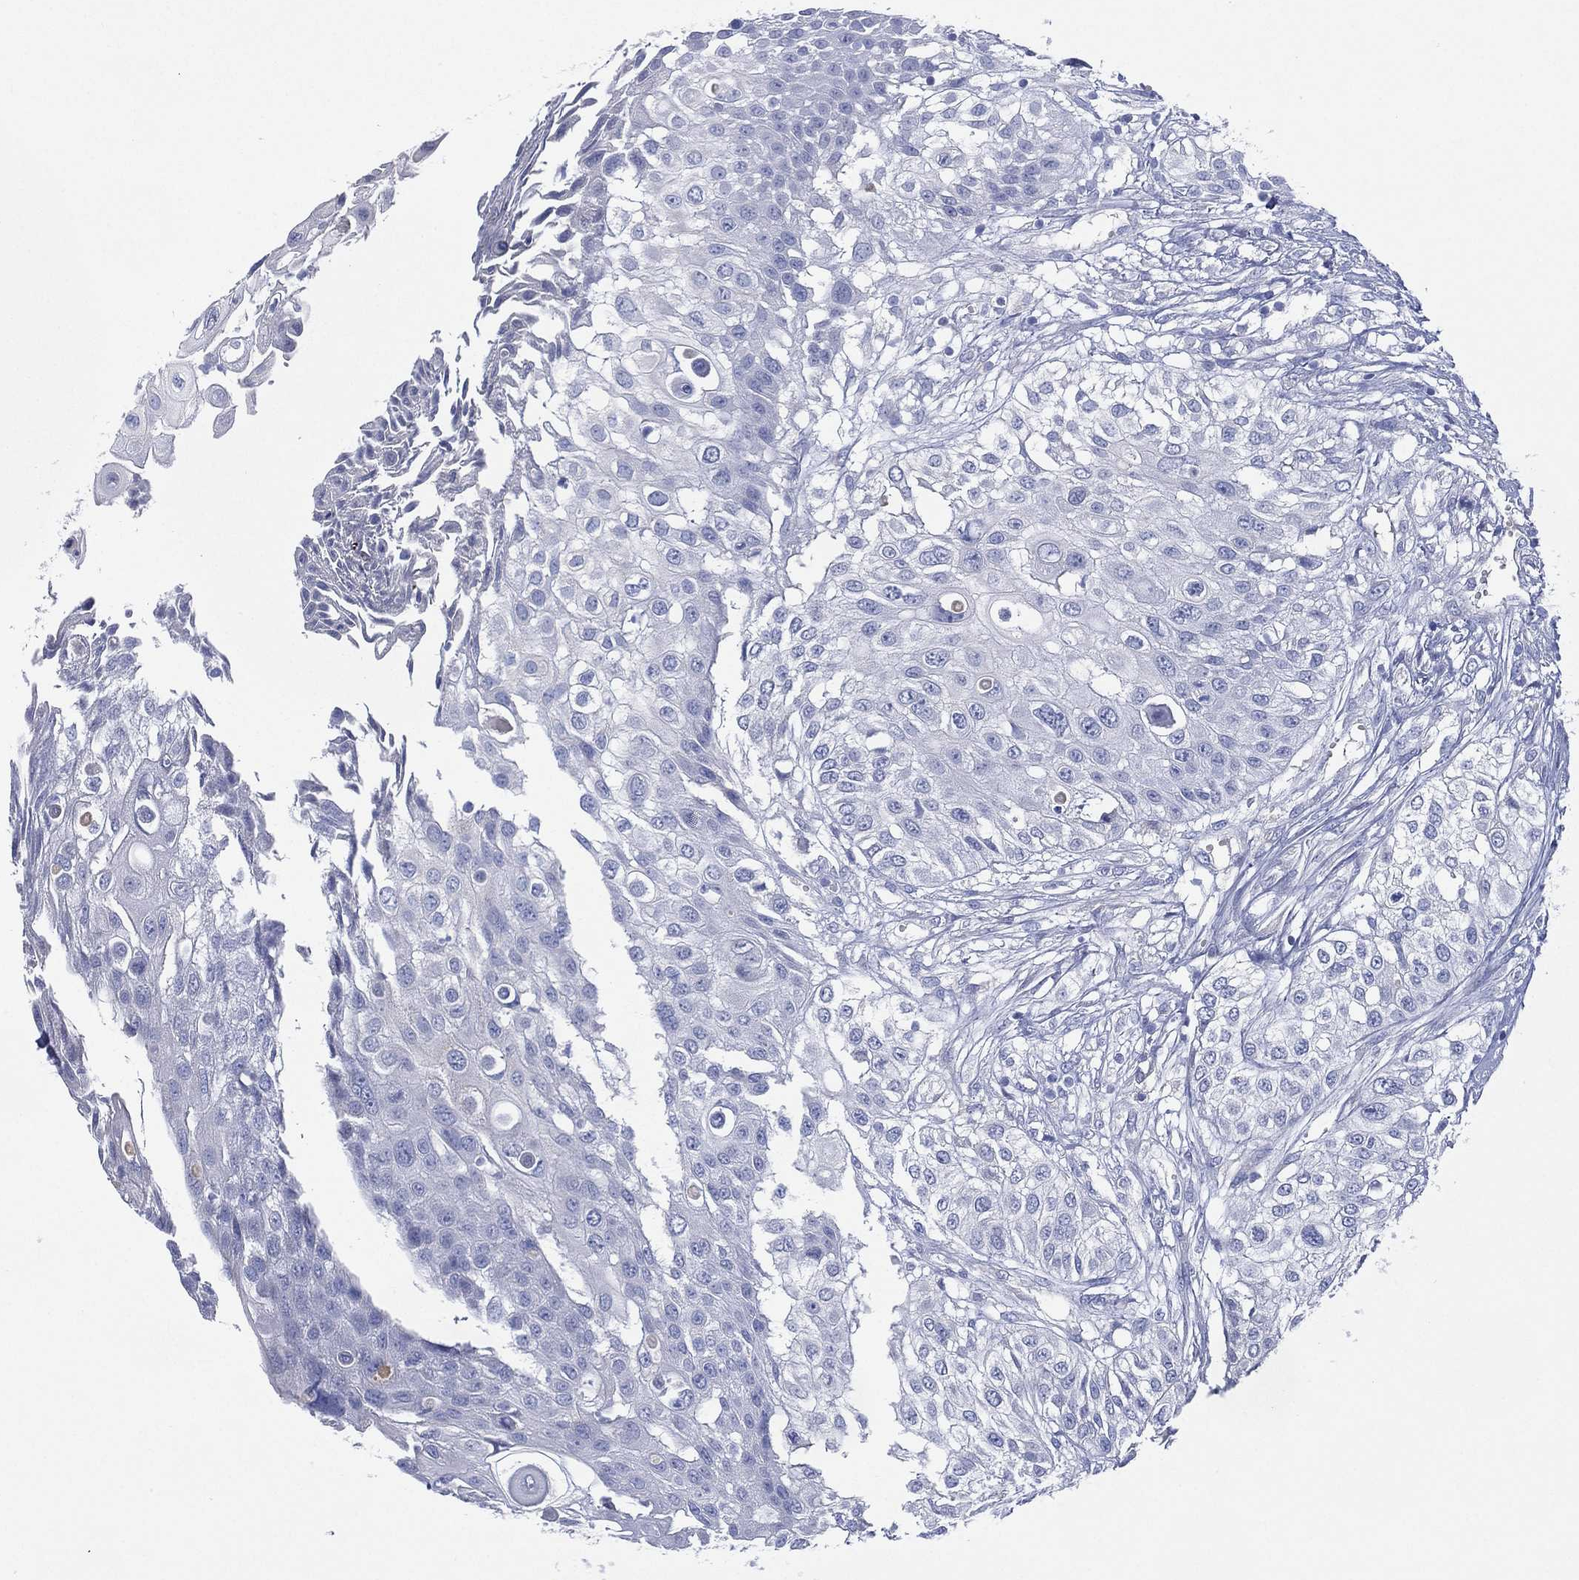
{"staining": {"intensity": "negative", "quantity": "none", "location": "none"}, "tissue": "urothelial cancer", "cell_type": "Tumor cells", "image_type": "cancer", "snomed": [{"axis": "morphology", "description": "Urothelial carcinoma, High grade"}, {"axis": "topography", "description": "Urinary bladder"}], "caption": "Urothelial carcinoma (high-grade) was stained to show a protein in brown. There is no significant expression in tumor cells.", "gene": "CYP2D6", "patient": {"sex": "female", "age": 79}}